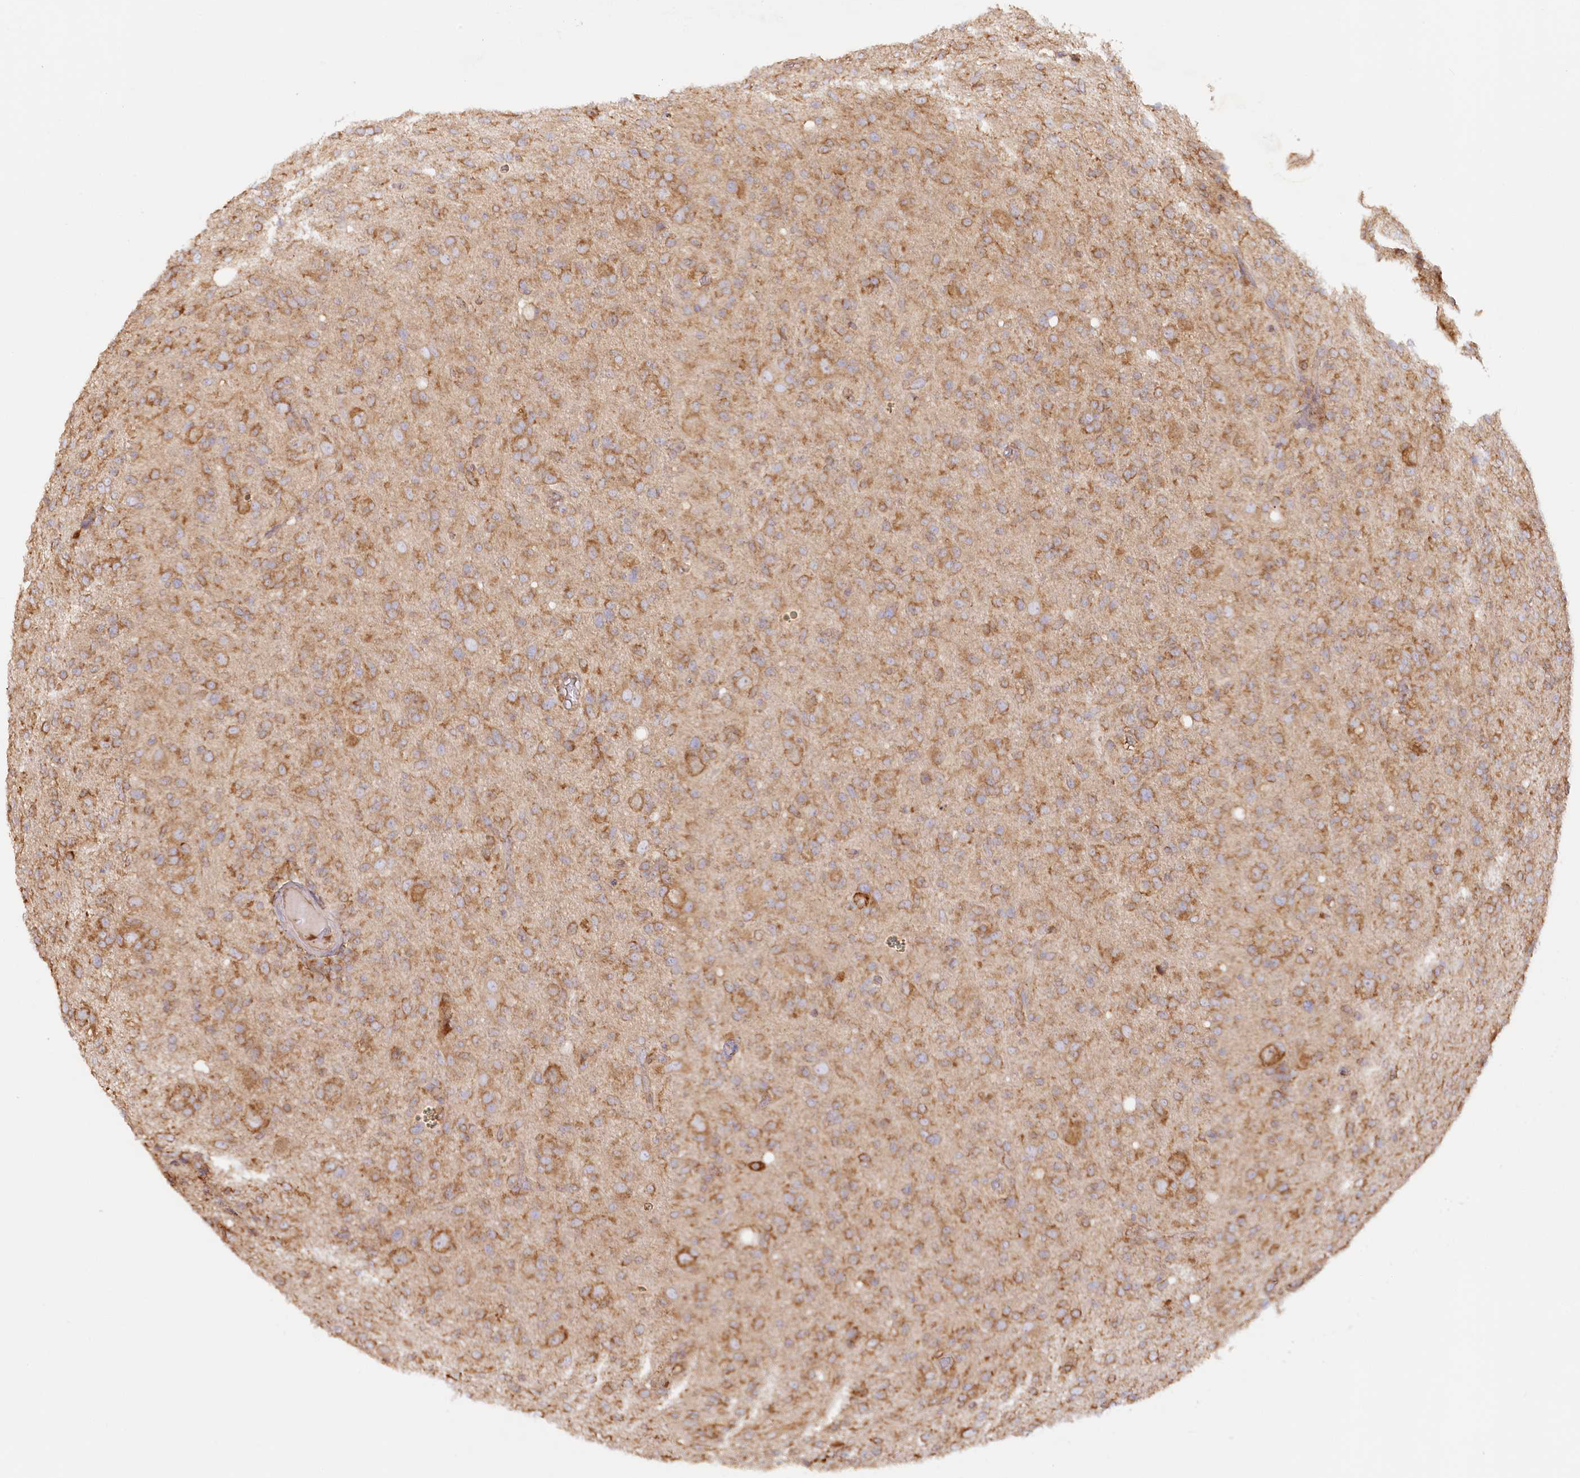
{"staining": {"intensity": "moderate", "quantity": ">75%", "location": "cytoplasmic/membranous"}, "tissue": "glioma", "cell_type": "Tumor cells", "image_type": "cancer", "snomed": [{"axis": "morphology", "description": "Glioma, malignant, High grade"}, {"axis": "topography", "description": "Brain"}], "caption": "The photomicrograph shows staining of glioma, revealing moderate cytoplasmic/membranous protein positivity (brown color) within tumor cells. (DAB = brown stain, brightfield microscopy at high magnification).", "gene": "ACAP2", "patient": {"sex": "female", "age": 57}}